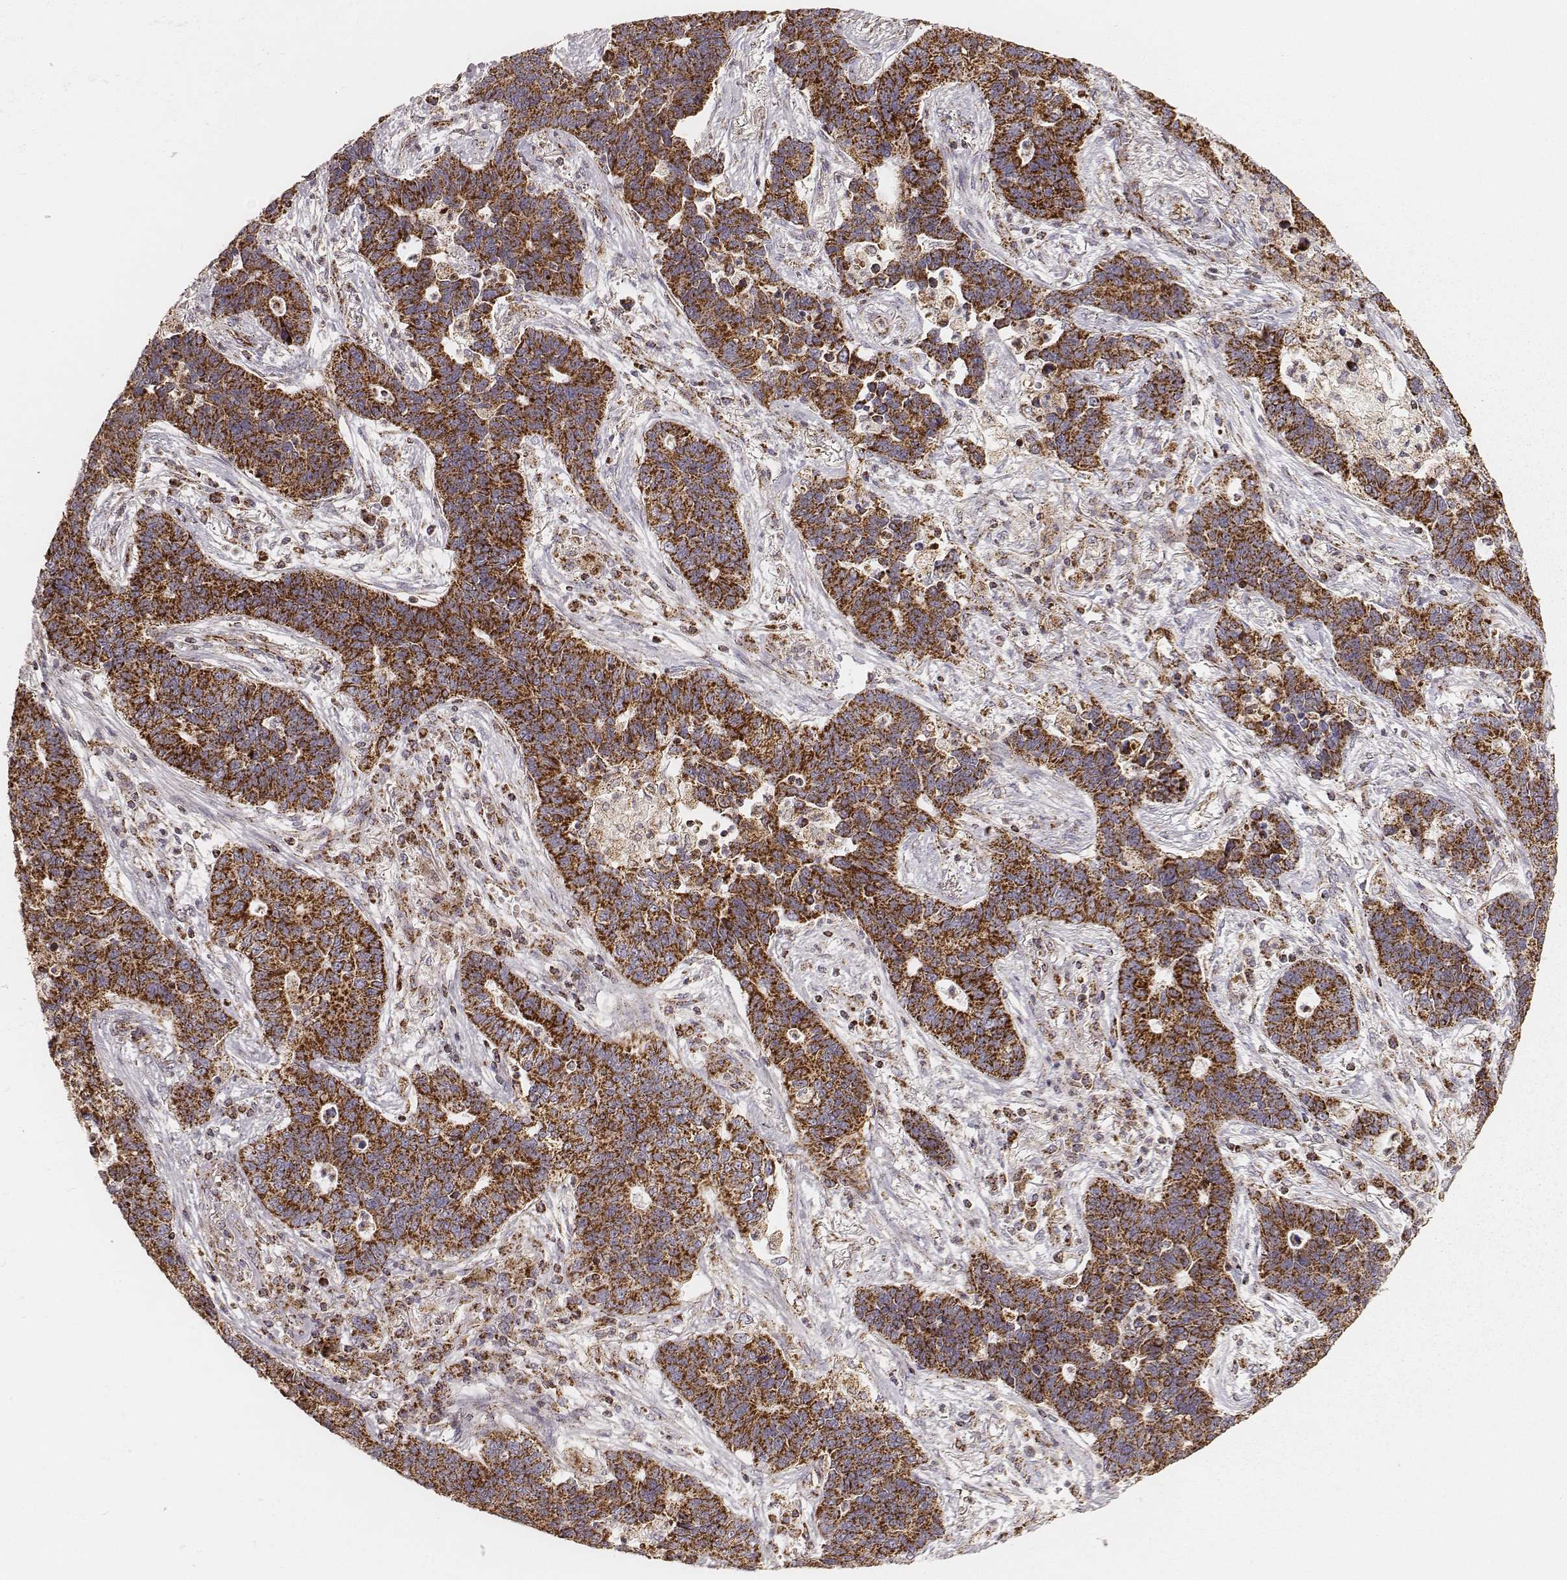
{"staining": {"intensity": "strong", "quantity": ">75%", "location": "cytoplasmic/membranous"}, "tissue": "lung cancer", "cell_type": "Tumor cells", "image_type": "cancer", "snomed": [{"axis": "morphology", "description": "Adenocarcinoma, NOS"}, {"axis": "topography", "description": "Lung"}], "caption": "About >75% of tumor cells in human adenocarcinoma (lung) reveal strong cytoplasmic/membranous protein staining as visualized by brown immunohistochemical staining.", "gene": "CS", "patient": {"sex": "female", "age": 57}}